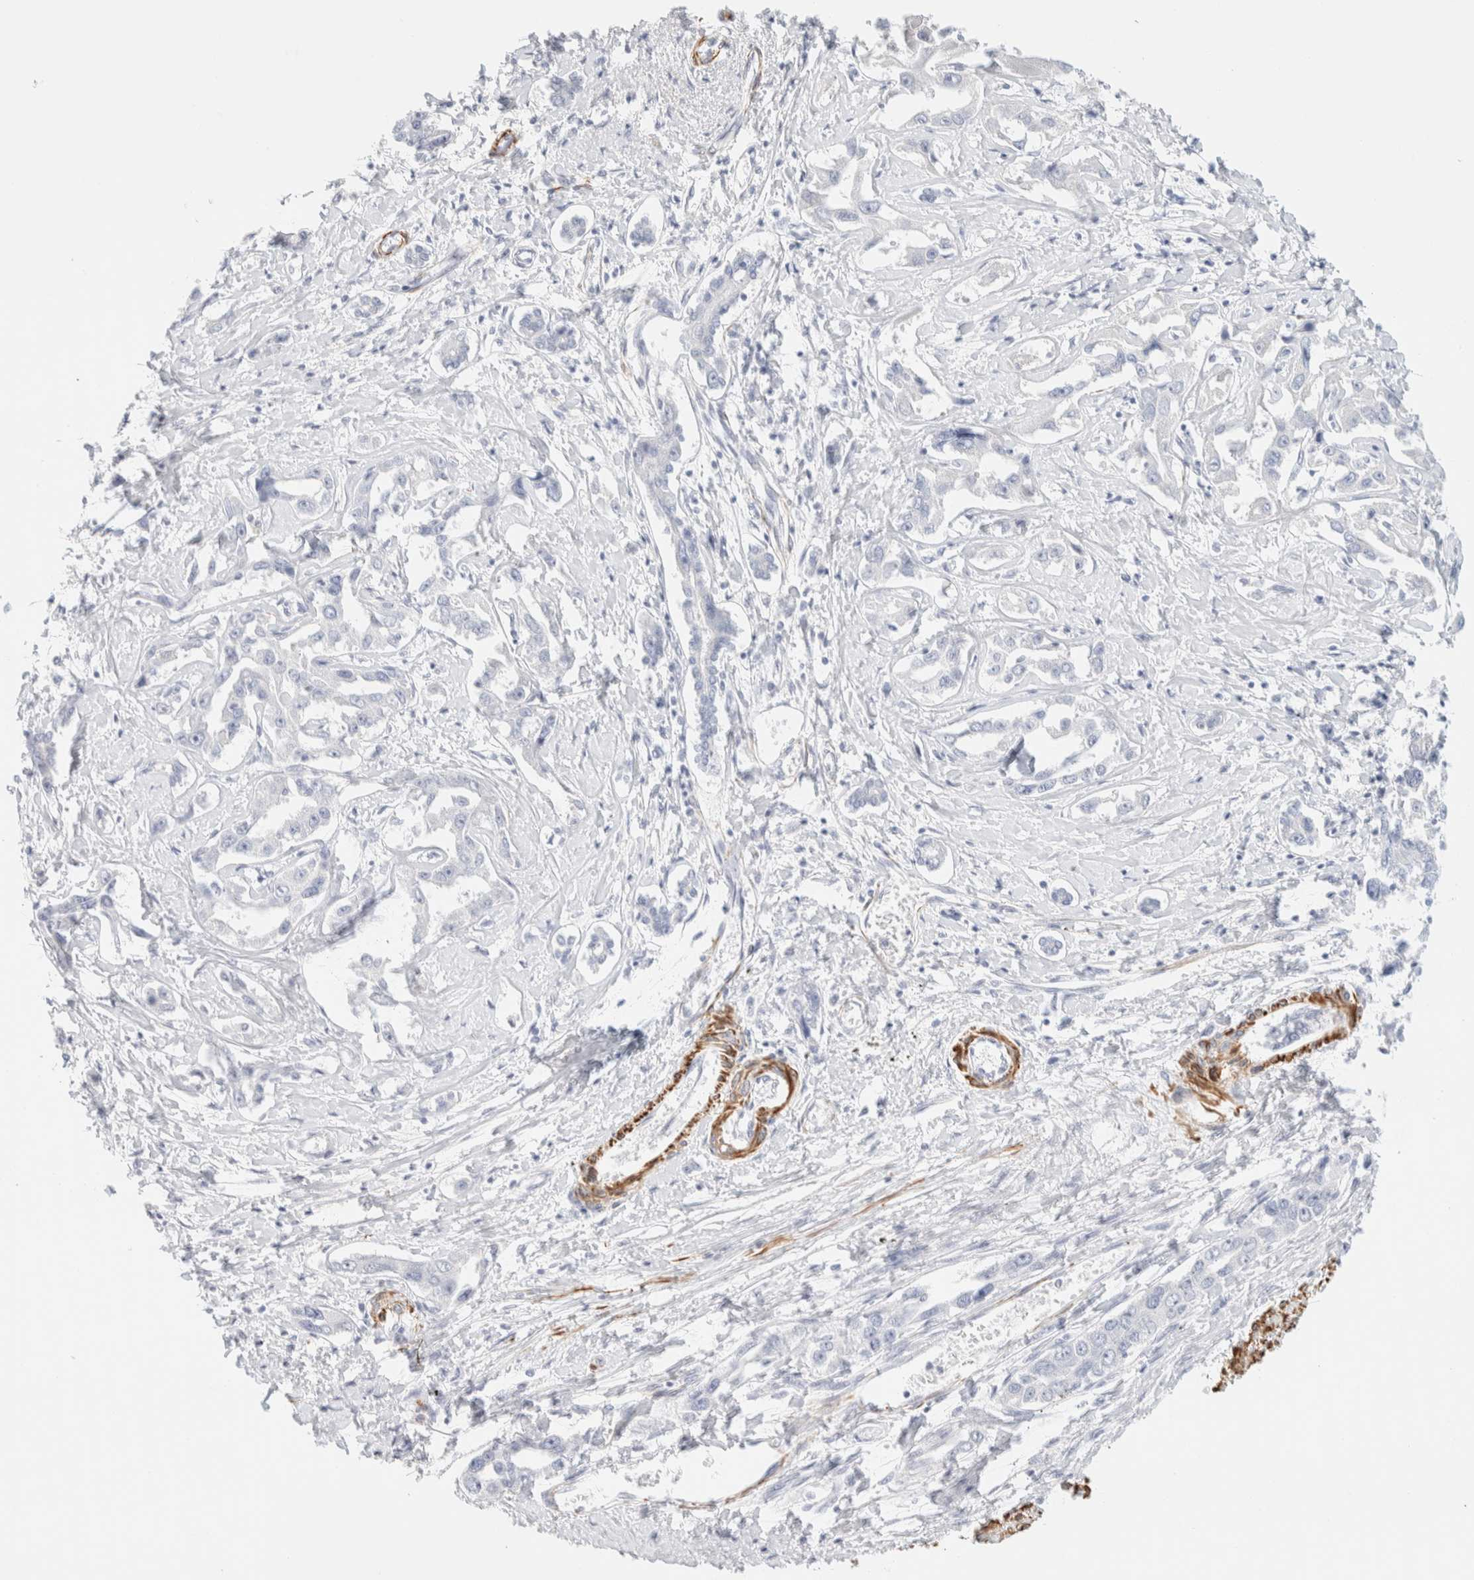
{"staining": {"intensity": "negative", "quantity": "none", "location": "none"}, "tissue": "liver cancer", "cell_type": "Tumor cells", "image_type": "cancer", "snomed": [{"axis": "morphology", "description": "Cholangiocarcinoma"}, {"axis": "topography", "description": "Liver"}], "caption": "The histopathology image shows no staining of tumor cells in cholangiocarcinoma (liver).", "gene": "AFMID", "patient": {"sex": "male", "age": 59}}